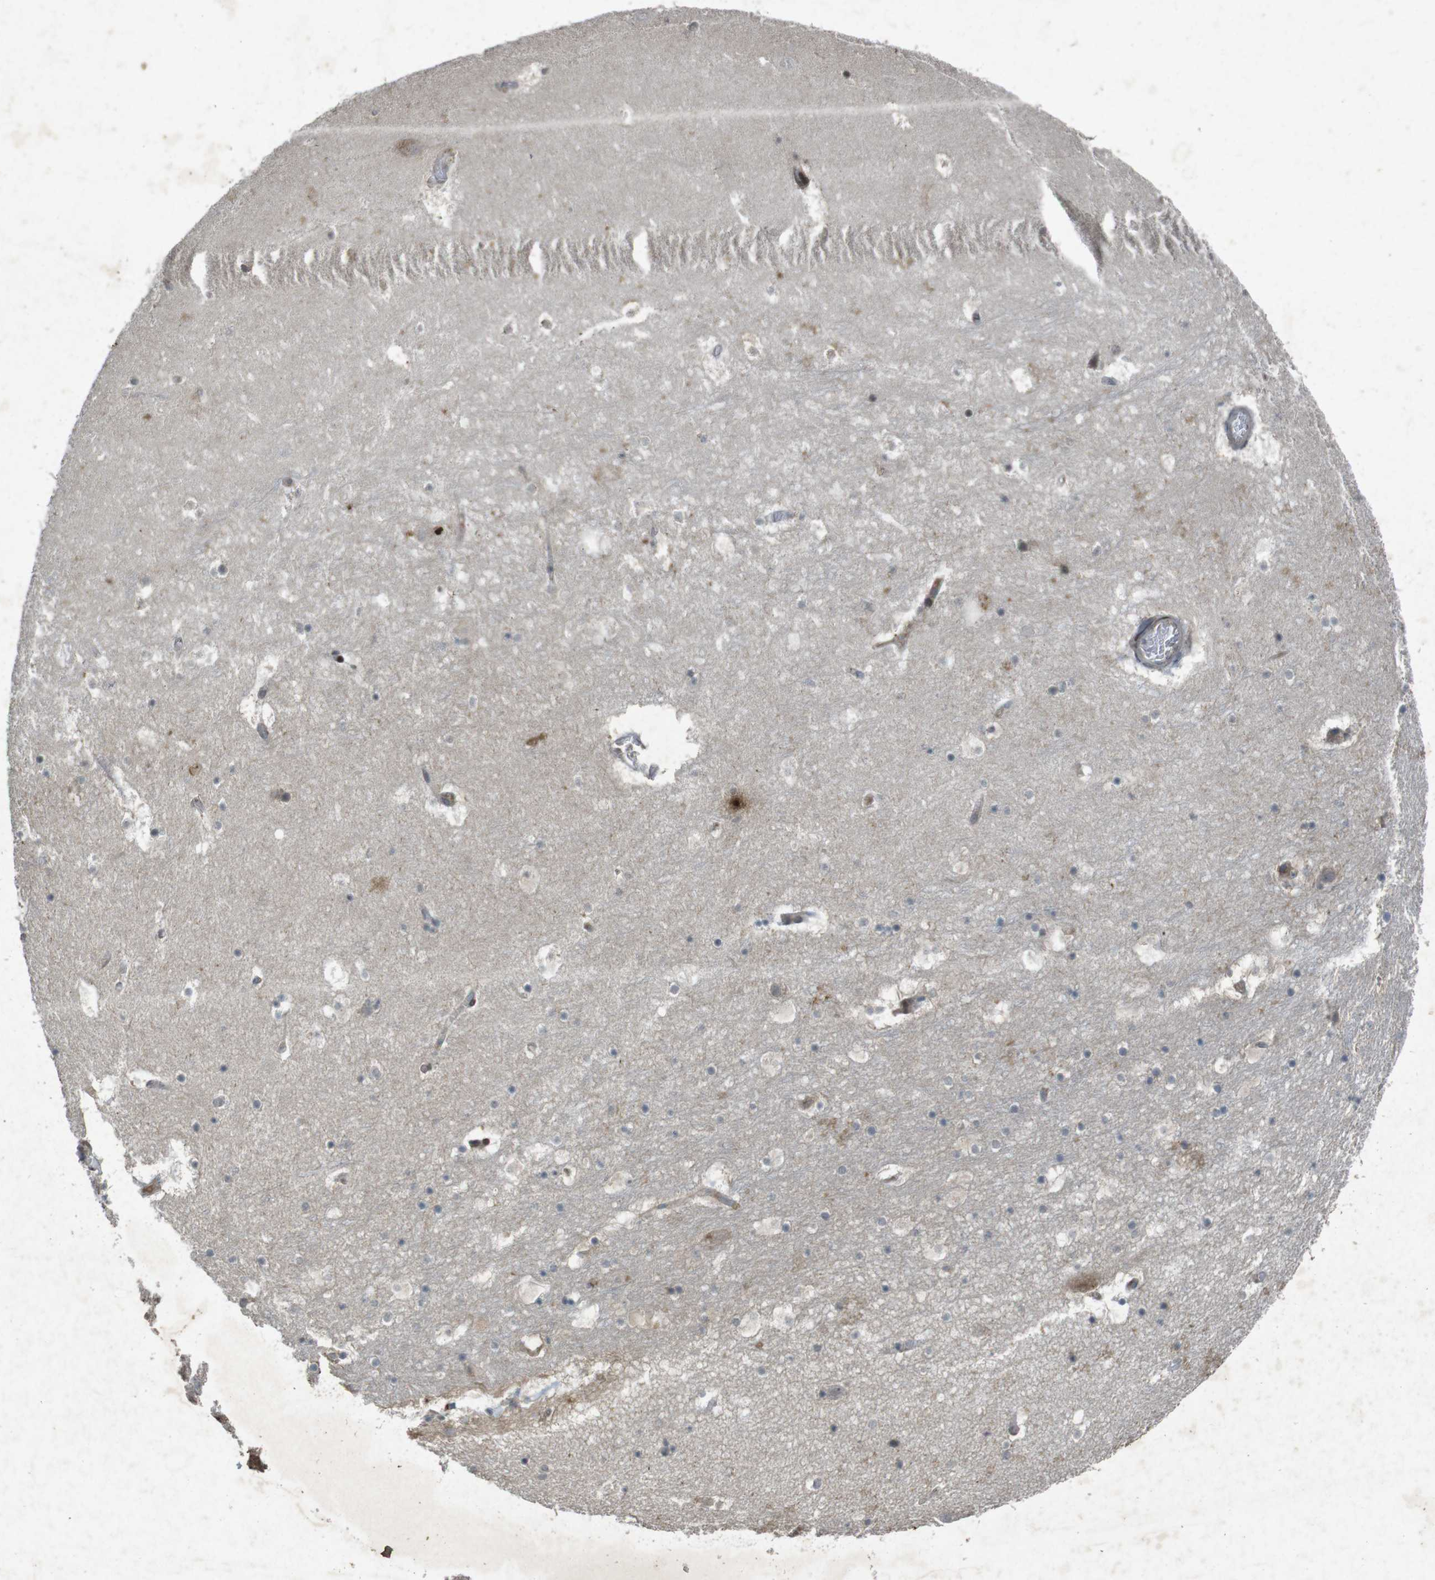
{"staining": {"intensity": "negative", "quantity": "none", "location": "none"}, "tissue": "hippocampus", "cell_type": "Glial cells", "image_type": "normal", "snomed": [{"axis": "morphology", "description": "Normal tissue, NOS"}, {"axis": "topography", "description": "Hippocampus"}], "caption": "DAB (3,3'-diaminobenzidine) immunohistochemical staining of normal hippocampus shows no significant staining in glial cells. (Stains: DAB immunohistochemistry (IHC) with hematoxylin counter stain, Microscopy: brightfield microscopy at high magnification).", "gene": "FLCN", "patient": {"sex": "male", "age": 45}}